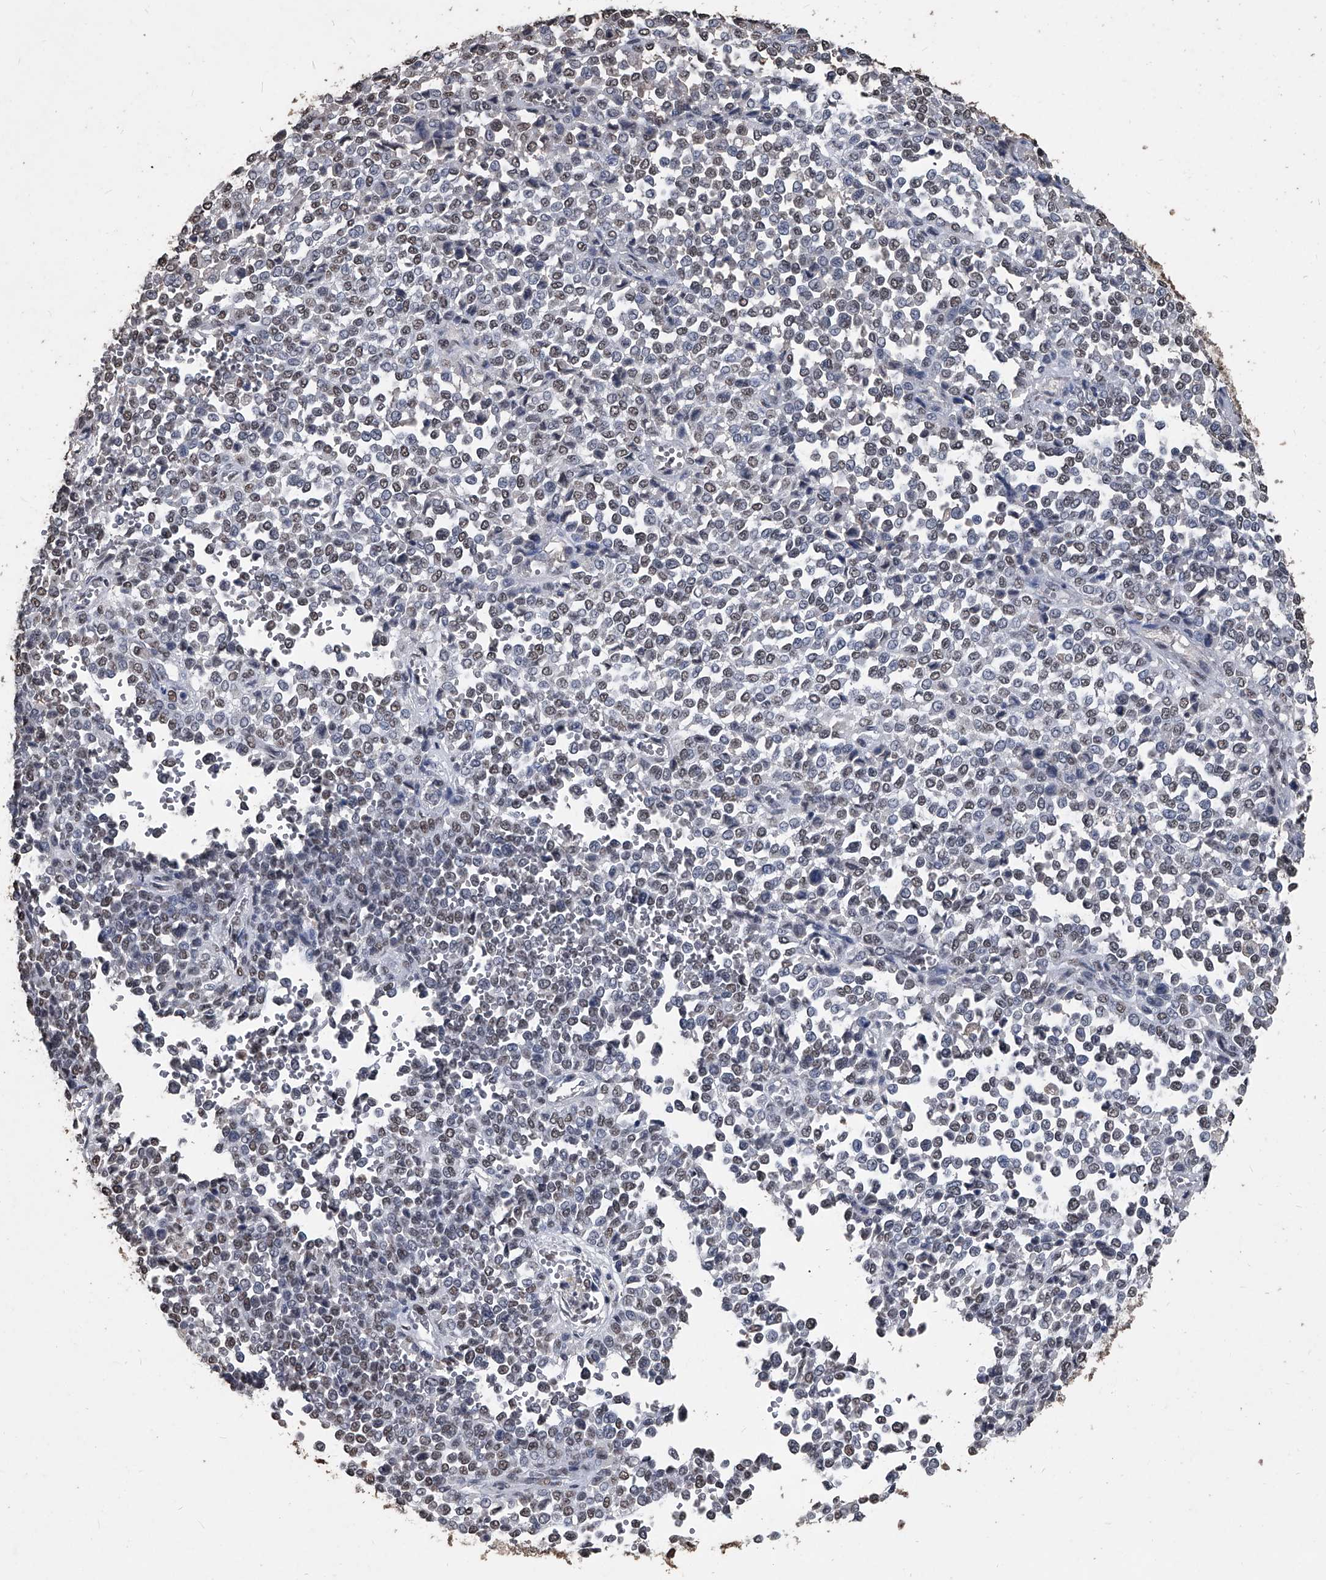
{"staining": {"intensity": "negative", "quantity": "none", "location": "none"}, "tissue": "melanoma", "cell_type": "Tumor cells", "image_type": "cancer", "snomed": [{"axis": "morphology", "description": "Malignant melanoma, Metastatic site"}, {"axis": "topography", "description": "Pancreas"}], "caption": "The image displays no staining of tumor cells in melanoma.", "gene": "MATR3", "patient": {"sex": "female", "age": 30}}